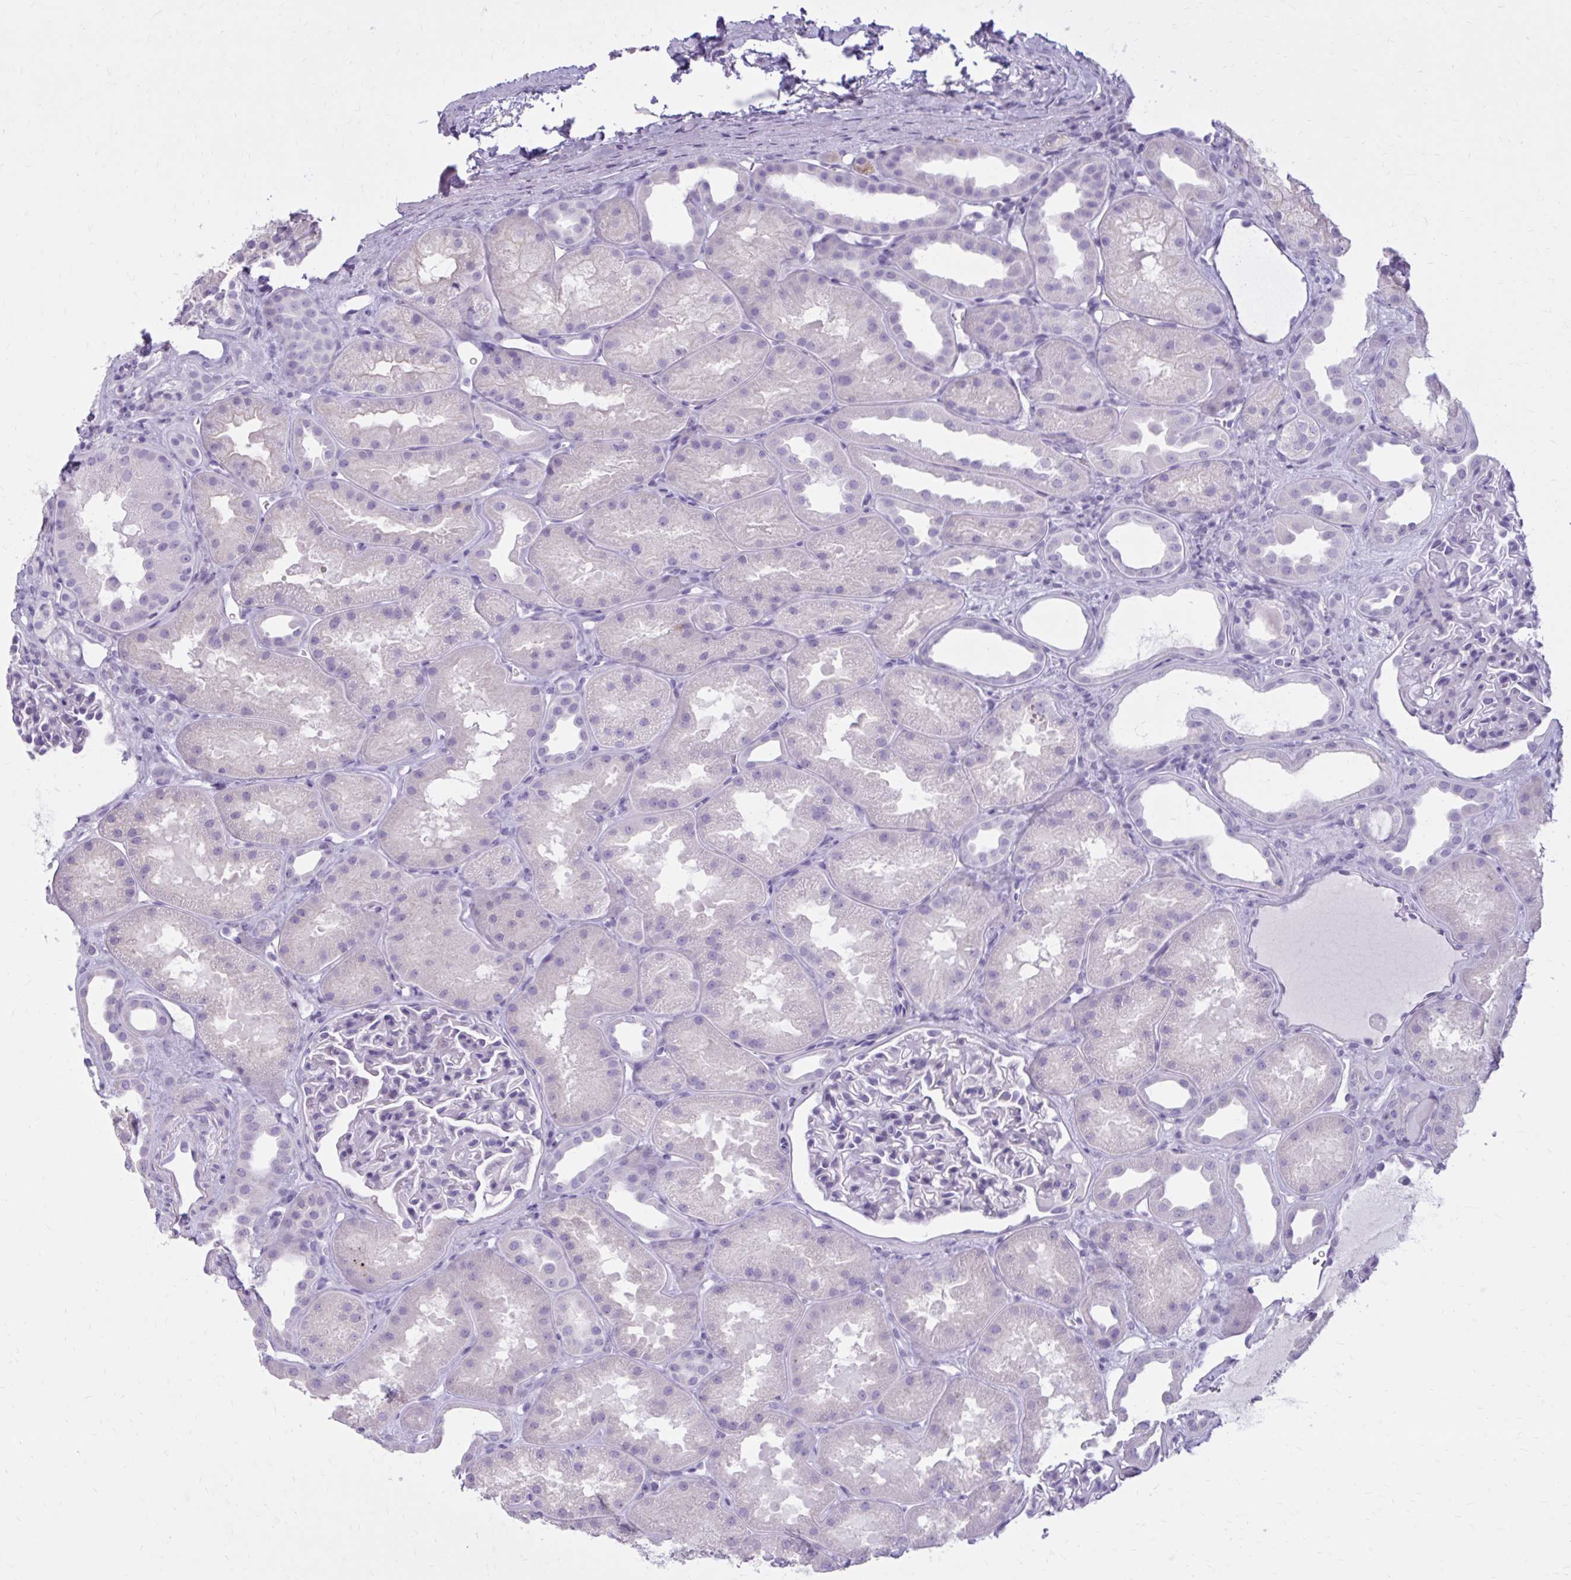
{"staining": {"intensity": "negative", "quantity": "none", "location": "none"}, "tissue": "kidney", "cell_type": "Cells in glomeruli", "image_type": "normal", "snomed": [{"axis": "morphology", "description": "Normal tissue, NOS"}, {"axis": "topography", "description": "Kidney"}], "caption": "A histopathology image of human kidney is negative for staining in cells in glomeruli. (Brightfield microscopy of DAB (3,3'-diaminobenzidine) immunohistochemistry (IHC) at high magnification).", "gene": "OR4B1", "patient": {"sex": "male", "age": 61}}